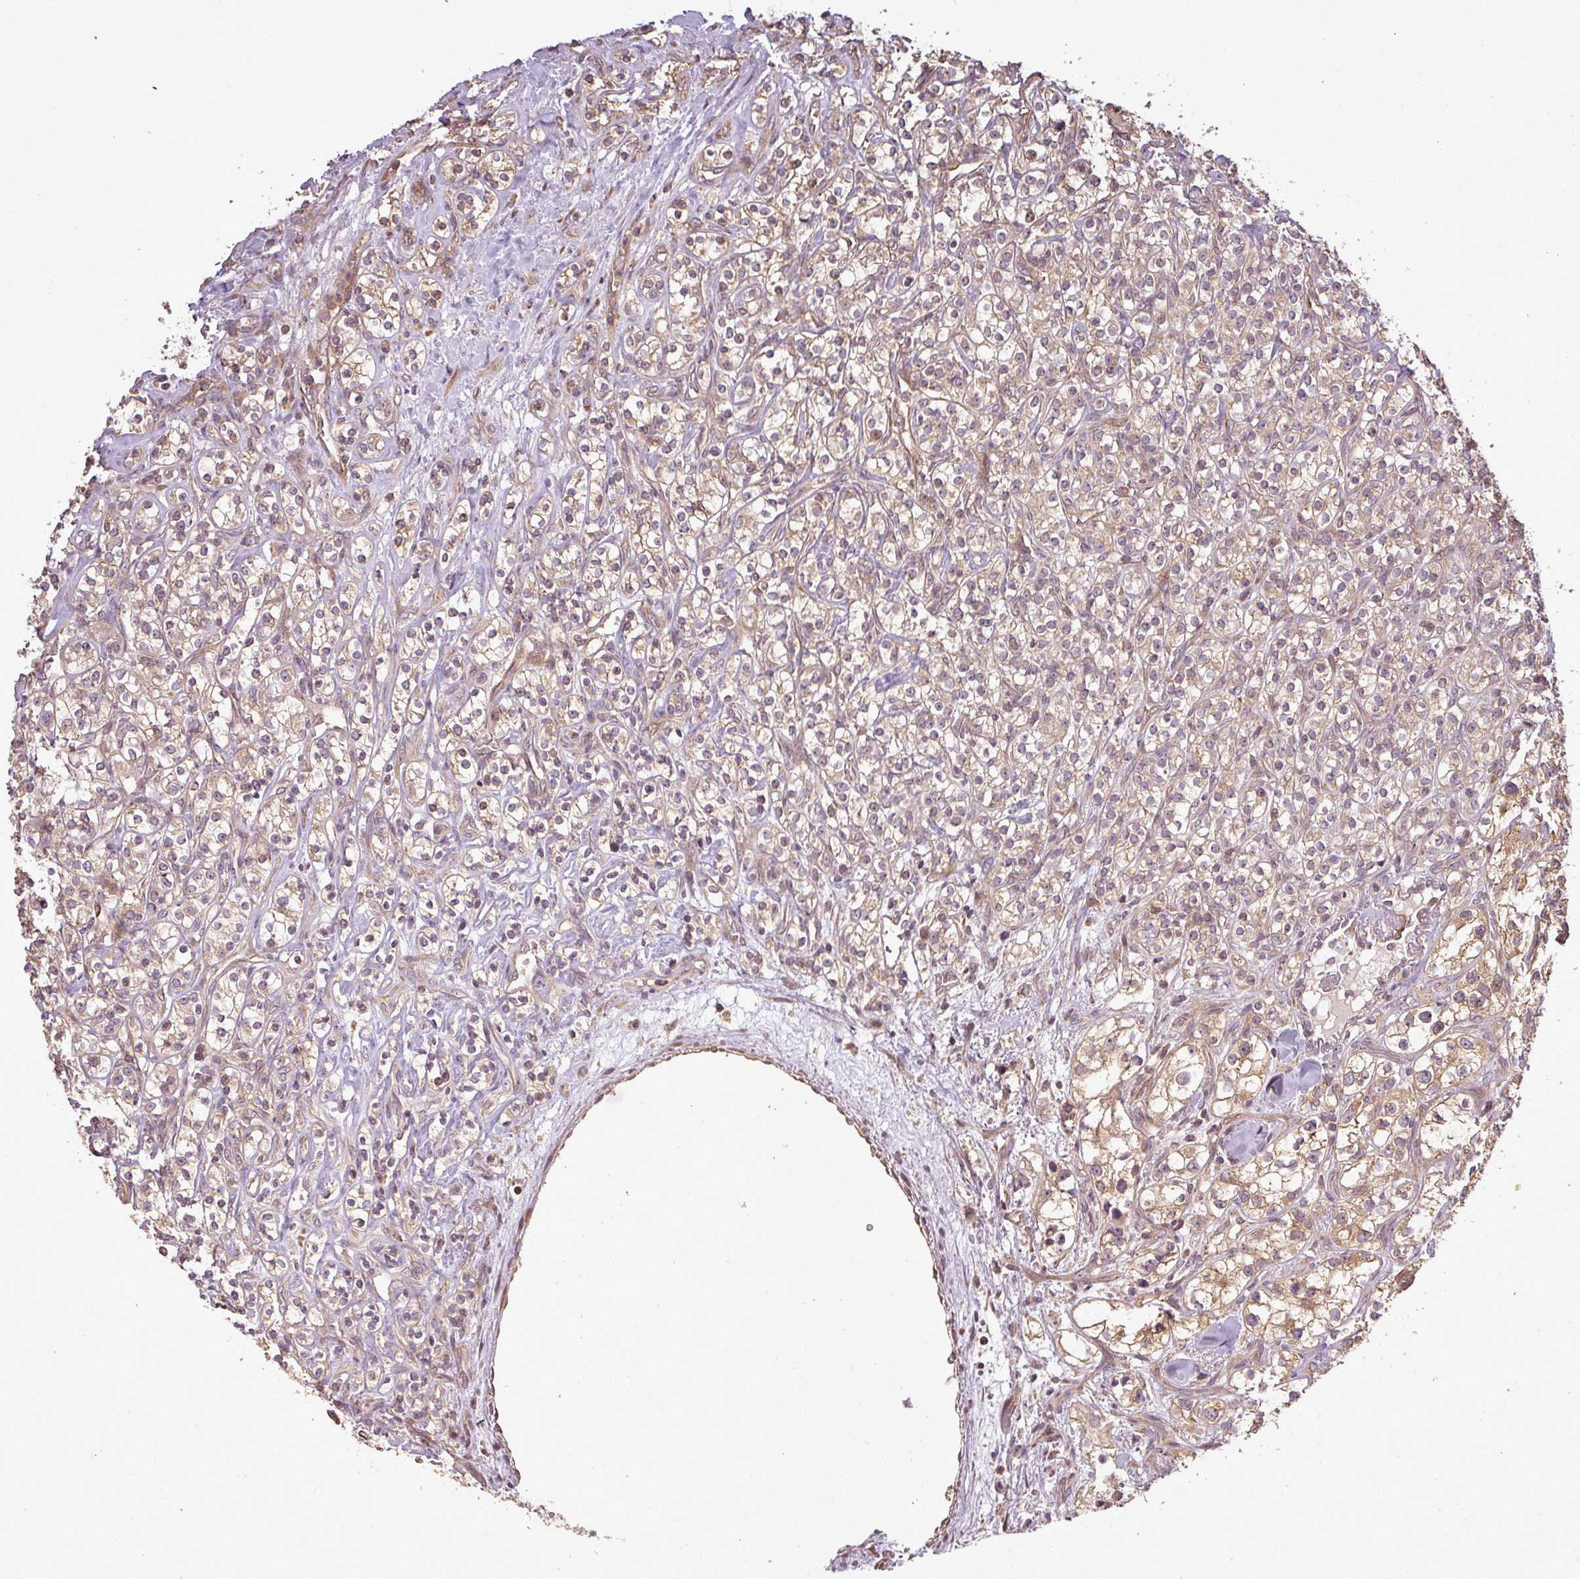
{"staining": {"intensity": "weak", "quantity": ">75%", "location": "cytoplasmic/membranous"}, "tissue": "renal cancer", "cell_type": "Tumor cells", "image_type": "cancer", "snomed": [{"axis": "morphology", "description": "Adenocarcinoma, NOS"}, {"axis": "topography", "description": "Kidney"}], "caption": "Weak cytoplasmic/membranous protein expression is identified in approximately >75% of tumor cells in renal adenocarcinoma.", "gene": "FAIM", "patient": {"sex": "male", "age": 77}}